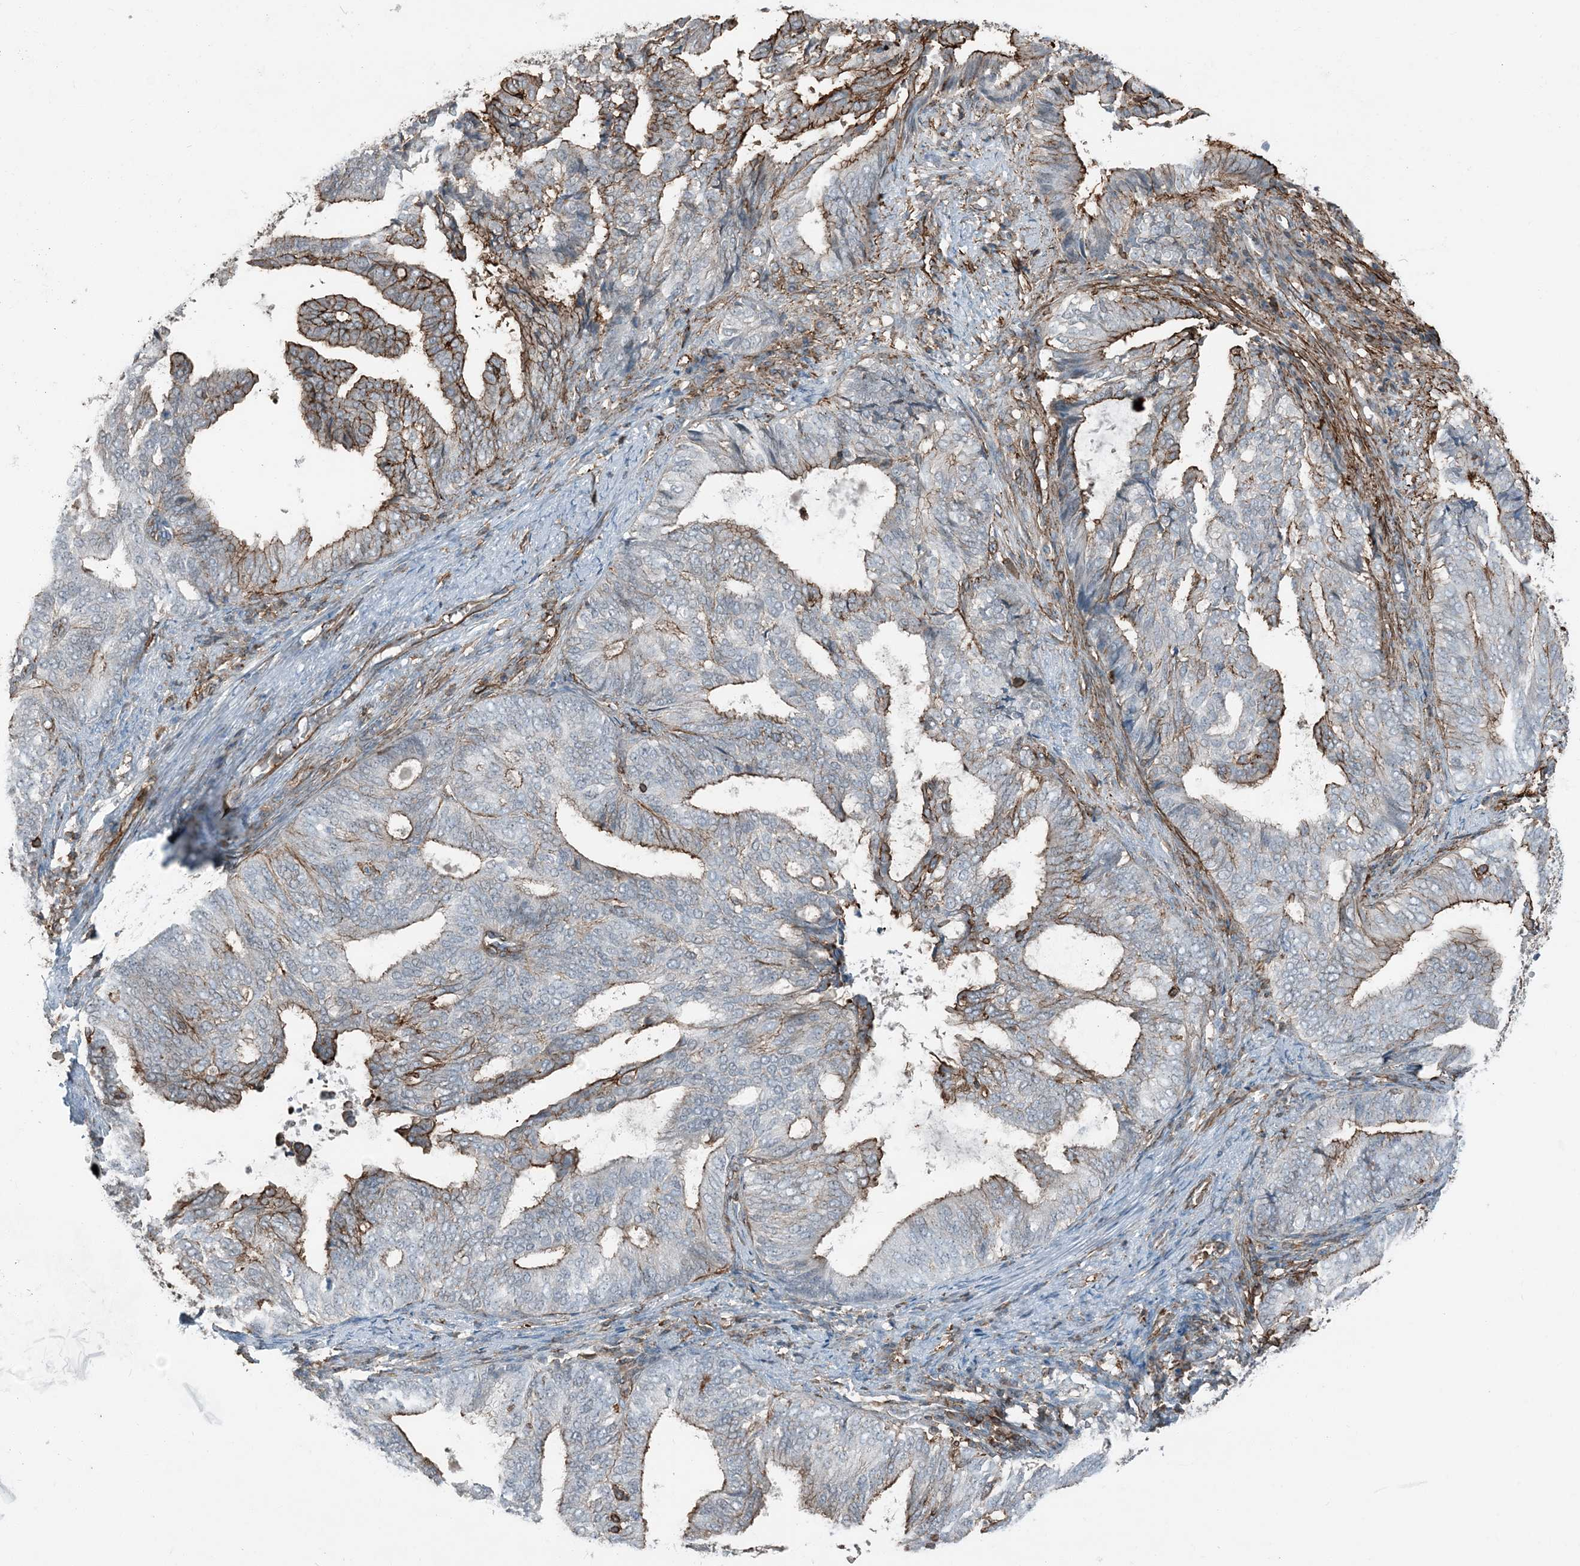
{"staining": {"intensity": "strong", "quantity": "<25%", "location": "cytoplasmic/membranous"}, "tissue": "endometrial cancer", "cell_type": "Tumor cells", "image_type": "cancer", "snomed": [{"axis": "morphology", "description": "Adenocarcinoma, NOS"}, {"axis": "topography", "description": "Endometrium"}], "caption": "A histopathology image showing strong cytoplasmic/membranous expression in about <25% of tumor cells in adenocarcinoma (endometrial), as visualized by brown immunohistochemical staining.", "gene": "APOBEC3C", "patient": {"sex": "female", "age": 58}}